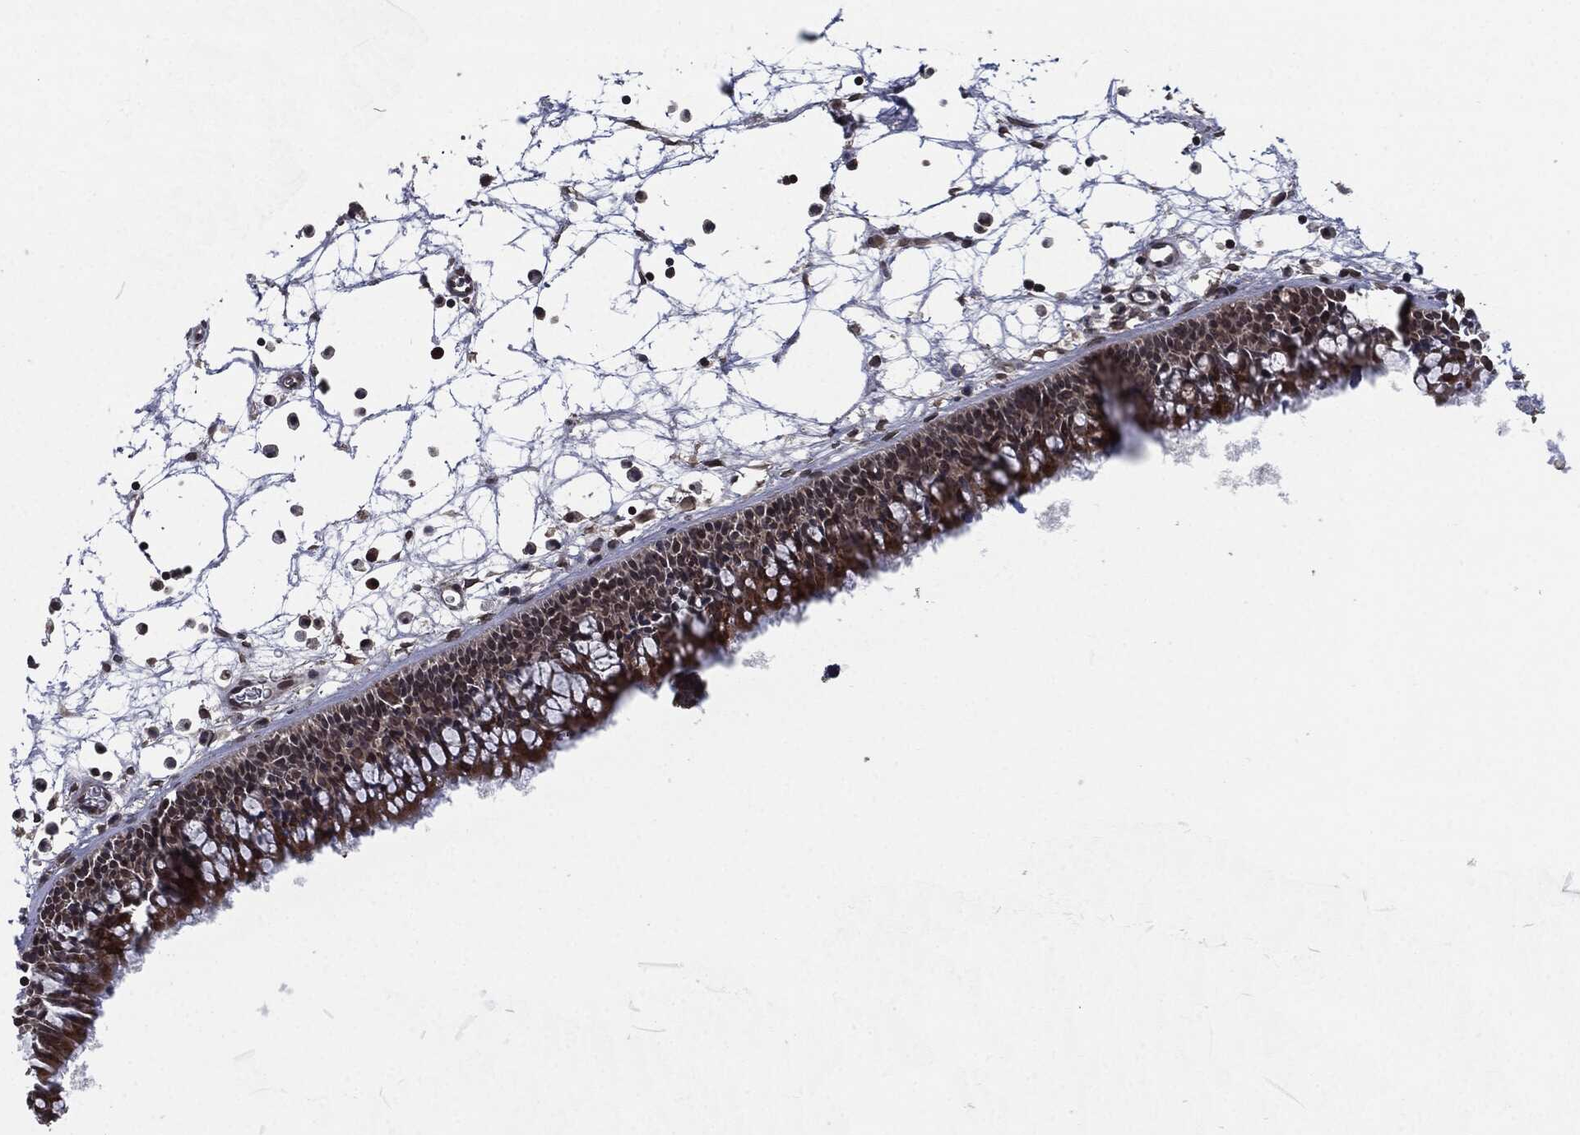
{"staining": {"intensity": "strong", "quantity": ">75%", "location": "cytoplasmic/membranous"}, "tissue": "nasopharynx", "cell_type": "Respiratory epithelial cells", "image_type": "normal", "snomed": [{"axis": "morphology", "description": "Normal tissue, NOS"}, {"axis": "topography", "description": "Nasopharynx"}], "caption": "Human nasopharynx stained with a brown dye displays strong cytoplasmic/membranous positive positivity in about >75% of respiratory epithelial cells.", "gene": "UBR1", "patient": {"sex": "male", "age": 58}}